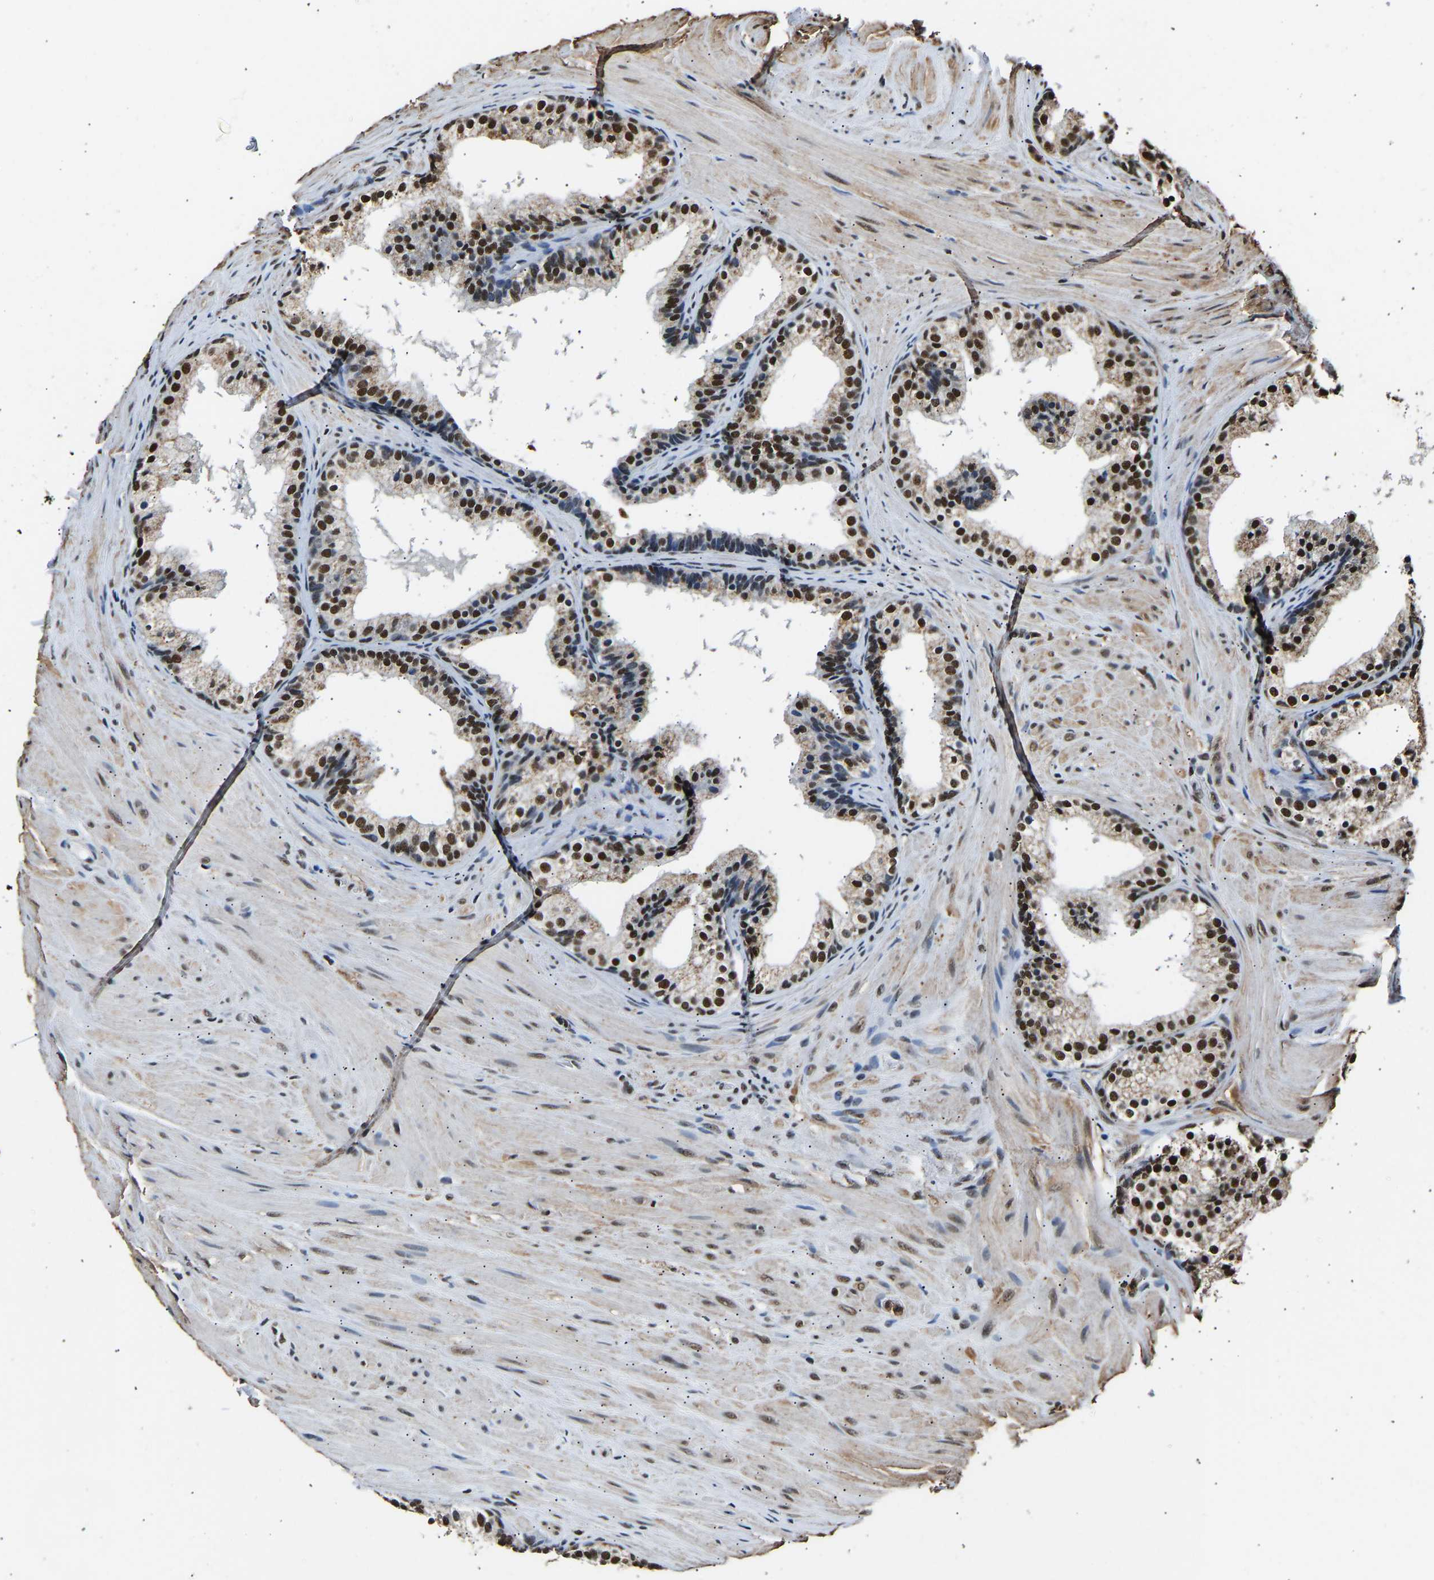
{"staining": {"intensity": "strong", "quantity": ">75%", "location": "nuclear"}, "tissue": "prostate cancer", "cell_type": "Tumor cells", "image_type": "cancer", "snomed": [{"axis": "morphology", "description": "Adenocarcinoma, Low grade"}, {"axis": "topography", "description": "Prostate"}], "caption": "Protein expression analysis of prostate cancer reveals strong nuclear expression in approximately >75% of tumor cells.", "gene": "SAFB", "patient": {"sex": "male", "age": 69}}